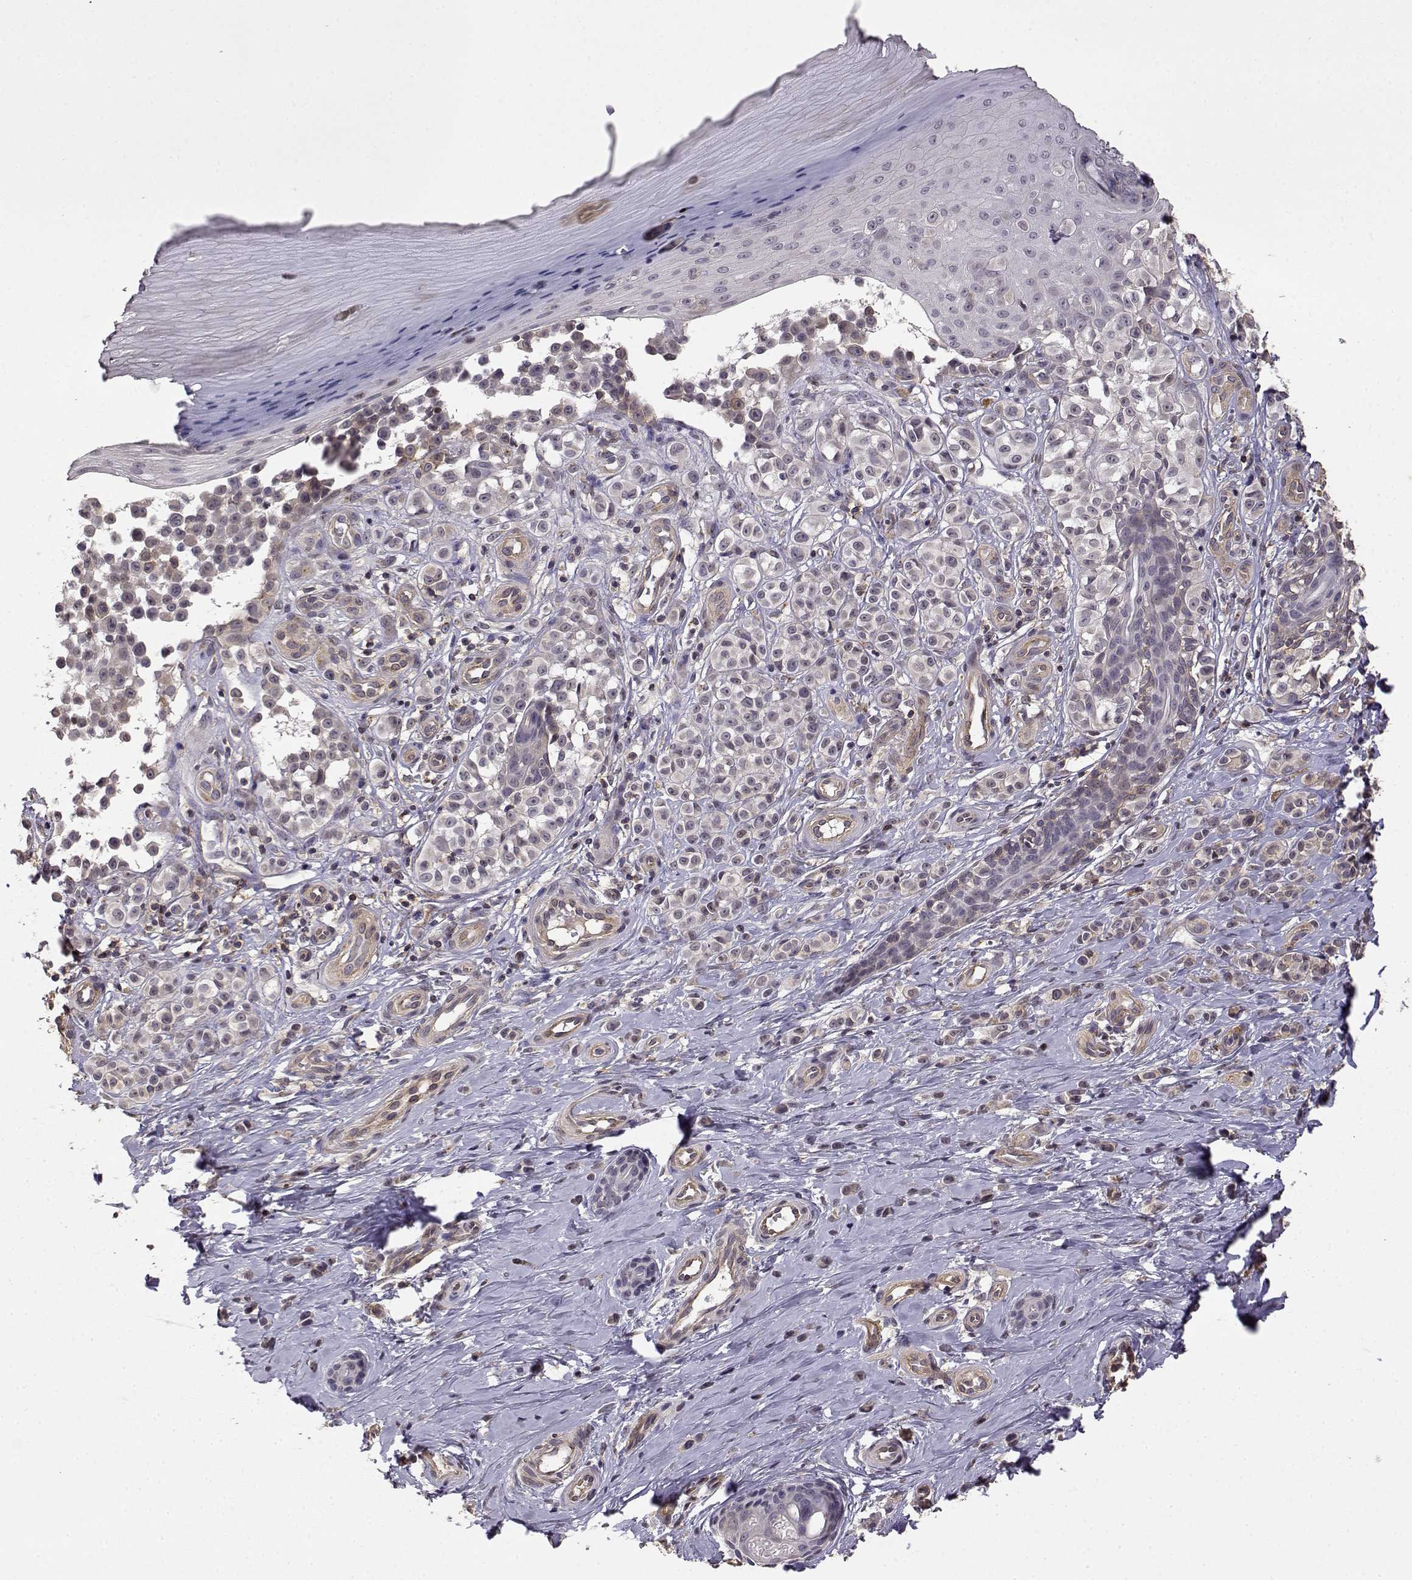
{"staining": {"intensity": "negative", "quantity": "none", "location": "none"}, "tissue": "melanoma", "cell_type": "Tumor cells", "image_type": "cancer", "snomed": [{"axis": "morphology", "description": "Malignant melanoma, NOS"}, {"axis": "topography", "description": "Skin"}], "caption": "Tumor cells show no significant protein staining in malignant melanoma.", "gene": "IFITM1", "patient": {"sex": "female", "age": 76}}